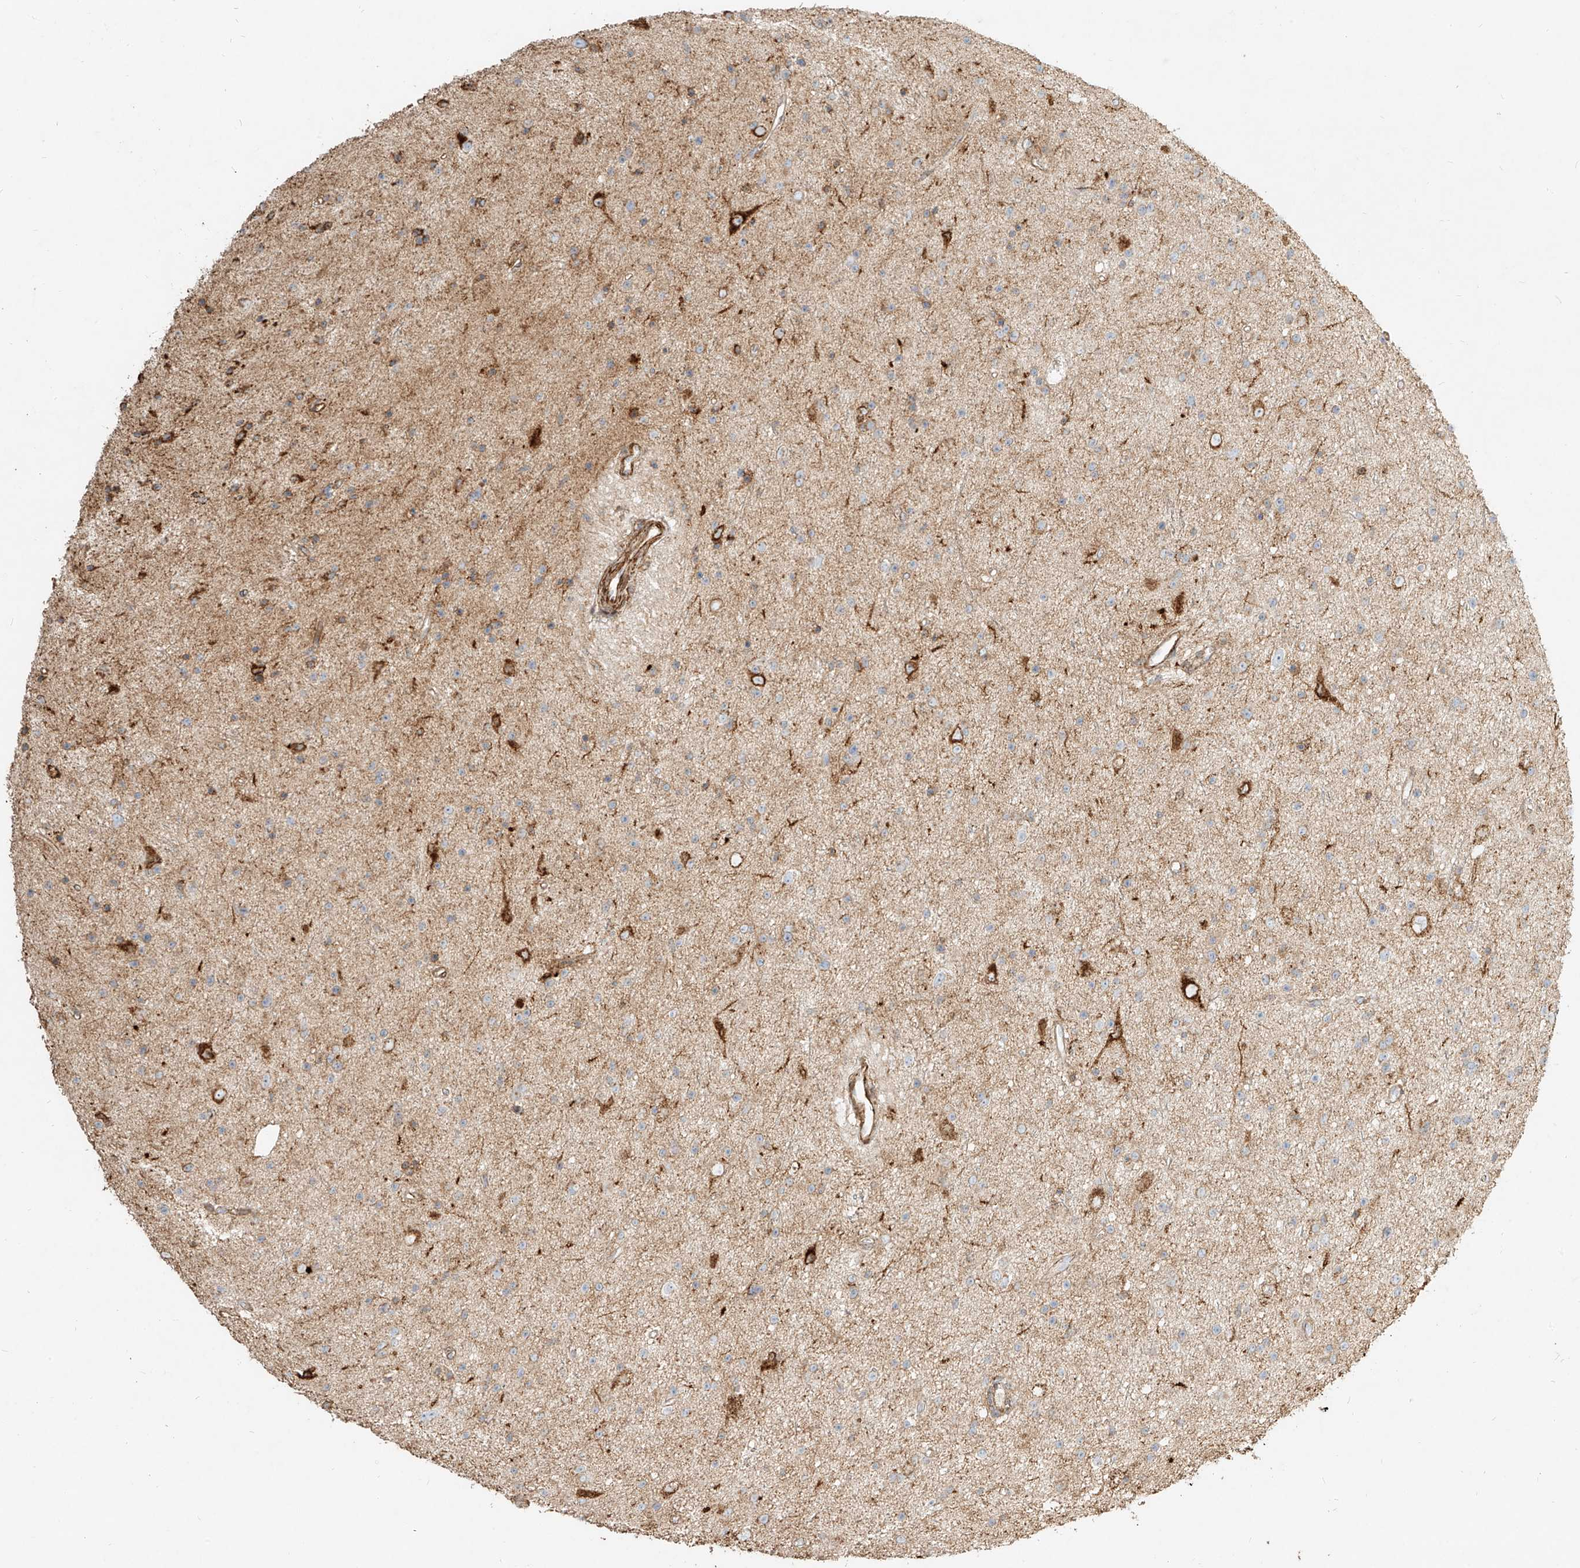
{"staining": {"intensity": "weak", "quantity": "<25%", "location": "cytoplasmic/membranous"}, "tissue": "glioma", "cell_type": "Tumor cells", "image_type": "cancer", "snomed": [{"axis": "morphology", "description": "Glioma, malignant, Low grade"}, {"axis": "topography", "description": "Cerebral cortex"}], "caption": "This is an IHC histopathology image of human malignant glioma (low-grade). There is no expression in tumor cells.", "gene": "MTX2", "patient": {"sex": "female", "age": 39}}